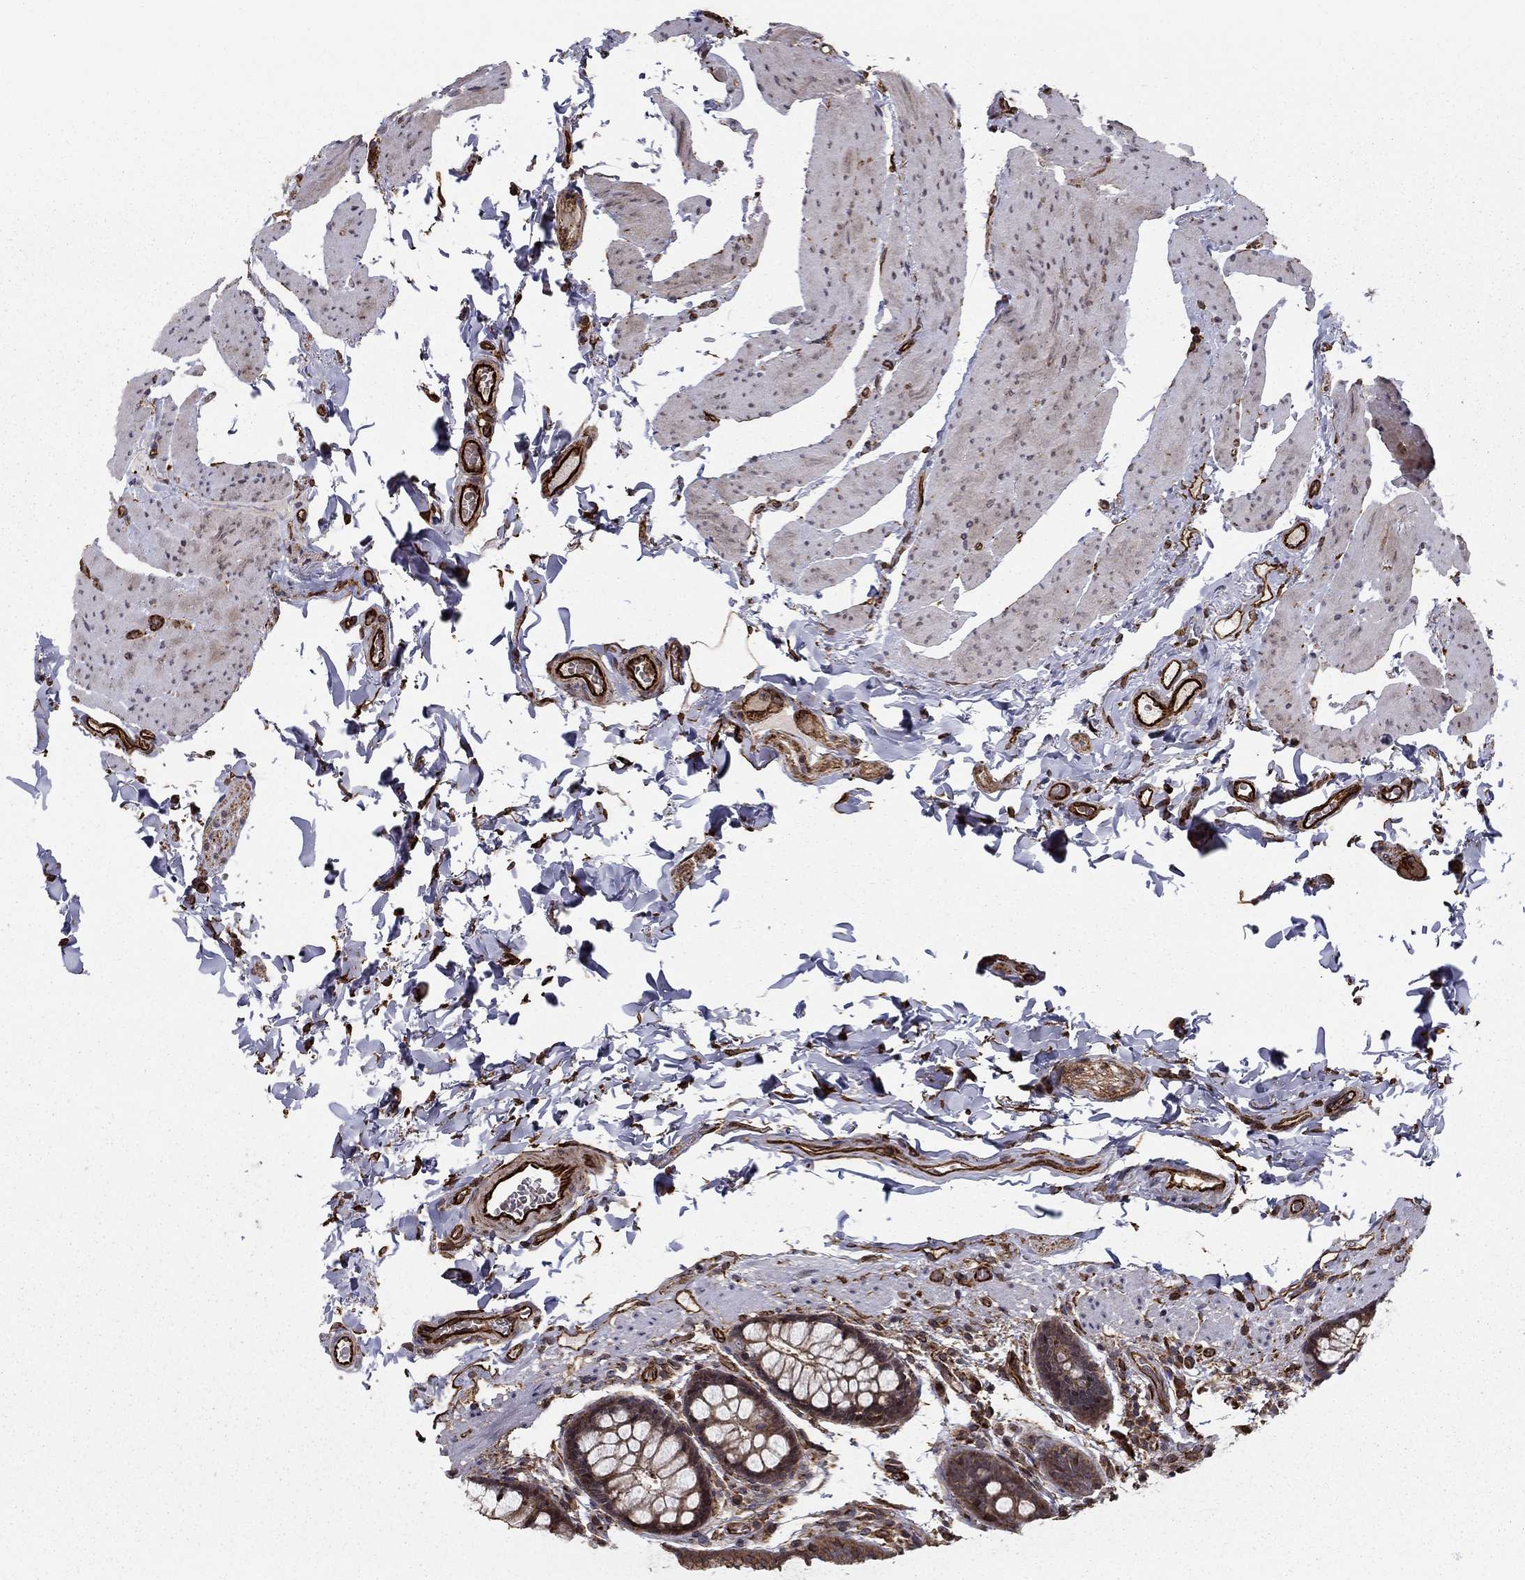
{"staining": {"intensity": "strong", "quantity": ">75%", "location": "cytoplasmic/membranous"}, "tissue": "colon", "cell_type": "Endothelial cells", "image_type": "normal", "snomed": [{"axis": "morphology", "description": "Normal tissue, NOS"}, {"axis": "topography", "description": "Colon"}], "caption": "A high-resolution image shows immunohistochemistry staining of normal colon, which shows strong cytoplasmic/membranous staining in about >75% of endothelial cells. (Brightfield microscopy of DAB IHC at high magnification).", "gene": "ADM", "patient": {"sex": "female", "age": 86}}